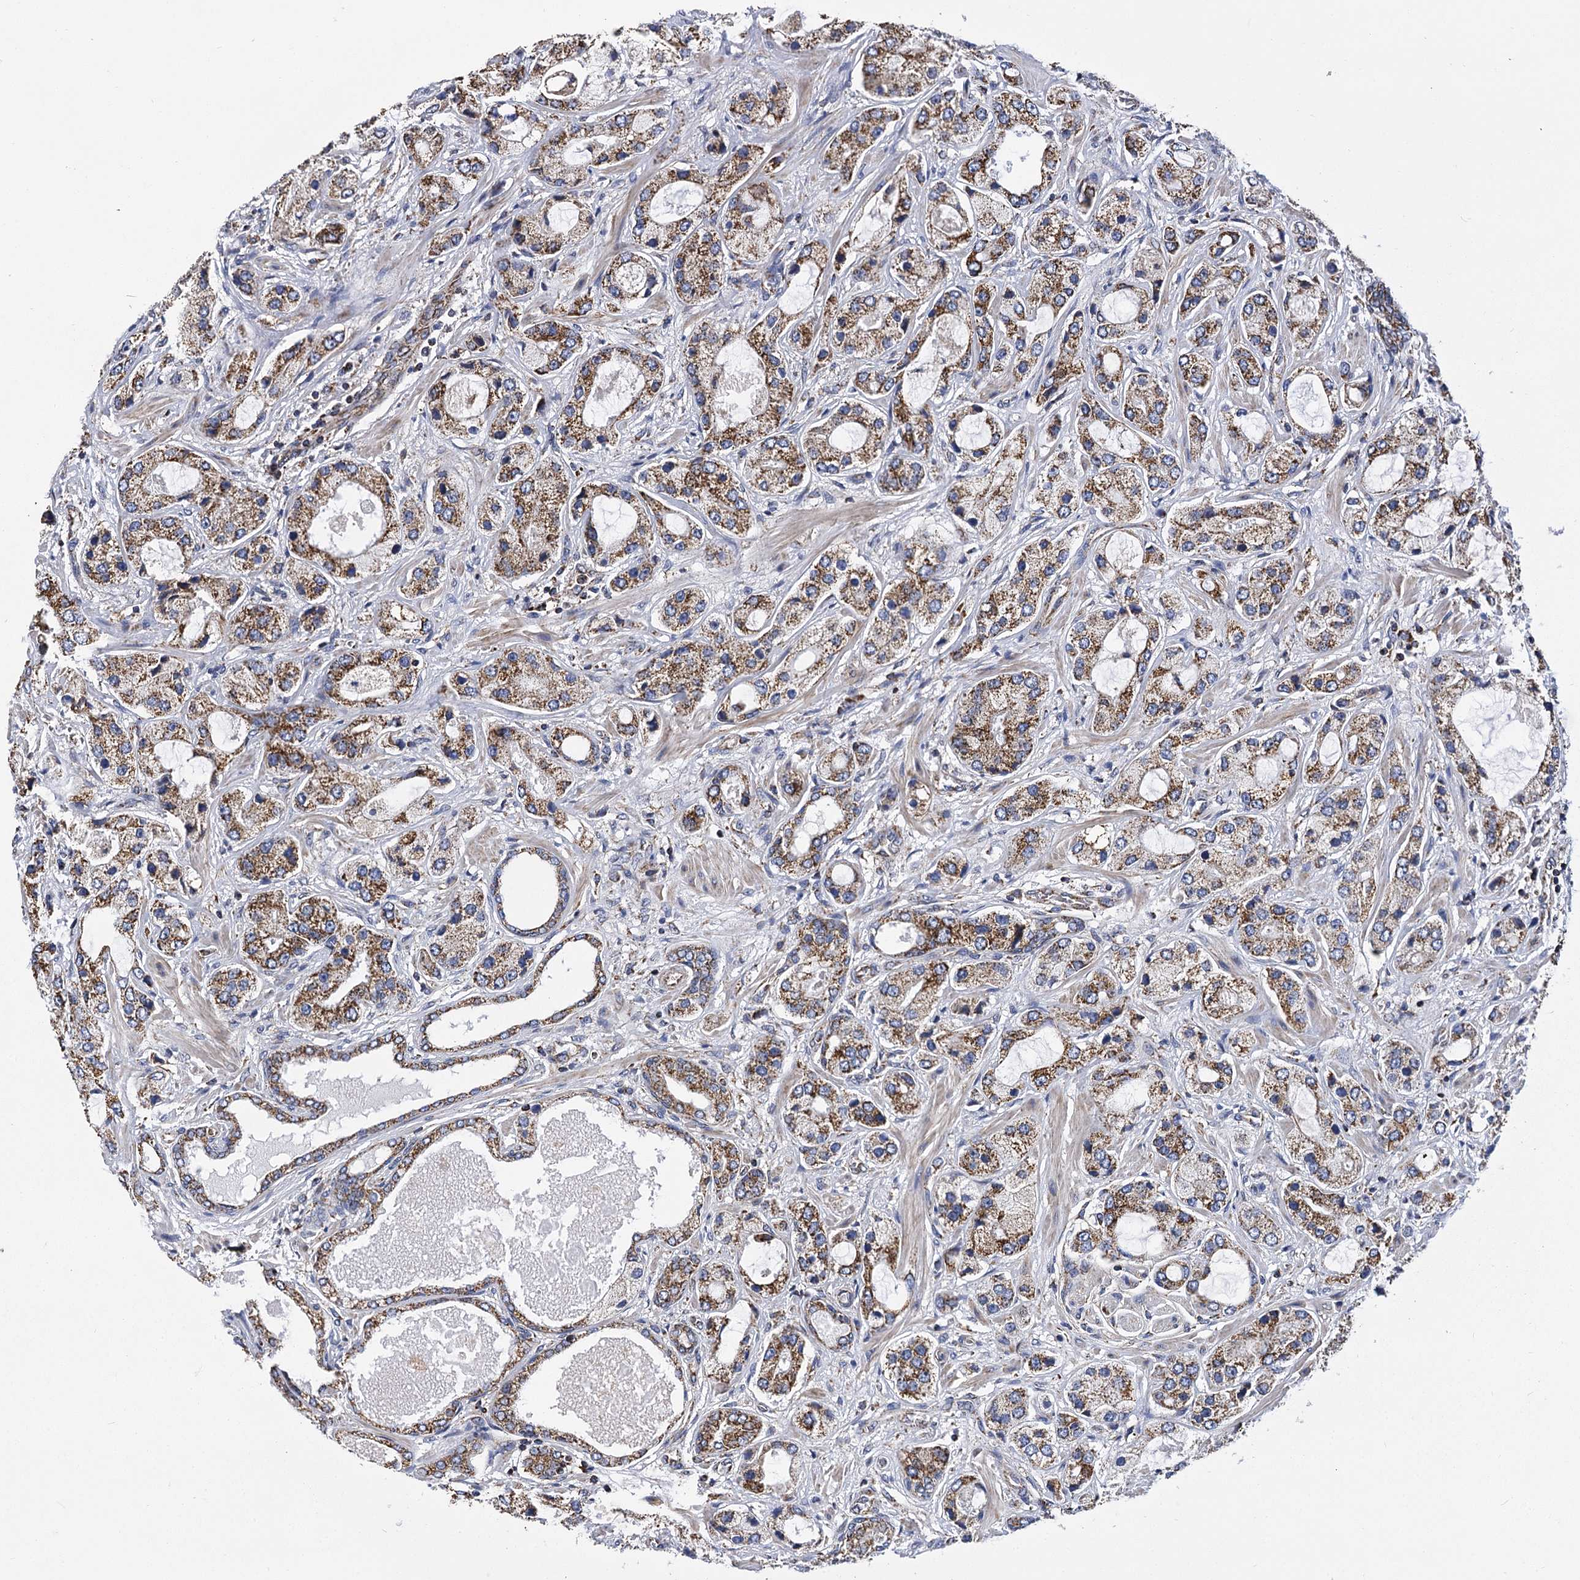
{"staining": {"intensity": "moderate", "quantity": ">75%", "location": "cytoplasmic/membranous"}, "tissue": "prostate cancer", "cell_type": "Tumor cells", "image_type": "cancer", "snomed": [{"axis": "morphology", "description": "Normal tissue, NOS"}, {"axis": "morphology", "description": "Adenocarcinoma, High grade"}, {"axis": "topography", "description": "Prostate"}, {"axis": "topography", "description": "Peripheral nerve tissue"}], "caption": "This histopathology image displays IHC staining of prostate cancer (high-grade adenocarcinoma), with medium moderate cytoplasmic/membranous positivity in approximately >75% of tumor cells.", "gene": "CCDC73", "patient": {"sex": "male", "age": 59}}